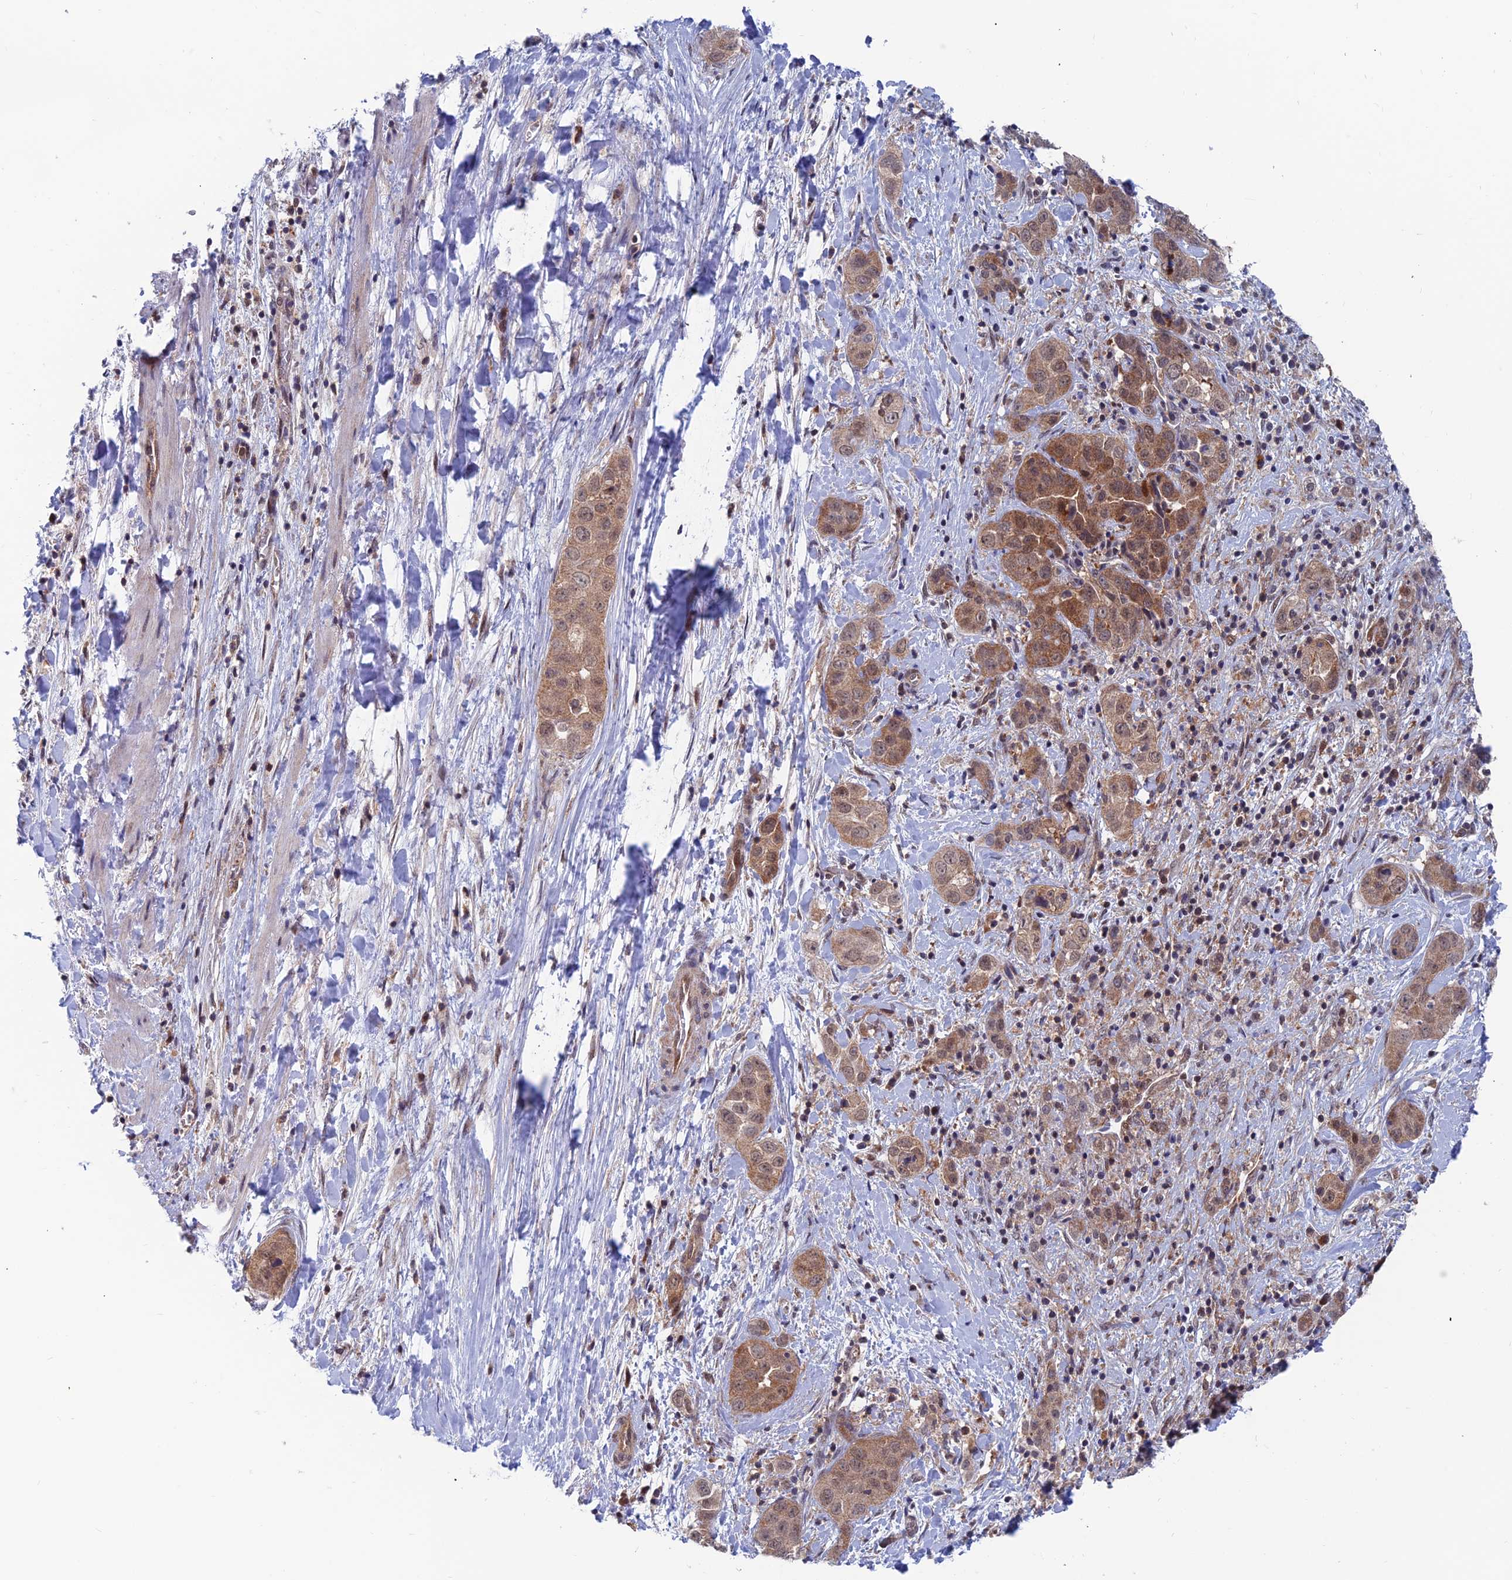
{"staining": {"intensity": "moderate", "quantity": ">75%", "location": "cytoplasmic/membranous,nuclear"}, "tissue": "liver cancer", "cell_type": "Tumor cells", "image_type": "cancer", "snomed": [{"axis": "morphology", "description": "Cholangiocarcinoma"}, {"axis": "topography", "description": "Liver"}], "caption": "Liver cancer stained with a brown dye demonstrates moderate cytoplasmic/membranous and nuclear positive staining in about >75% of tumor cells.", "gene": "IGBP1", "patient": {"sex": "female", "age": 52}}